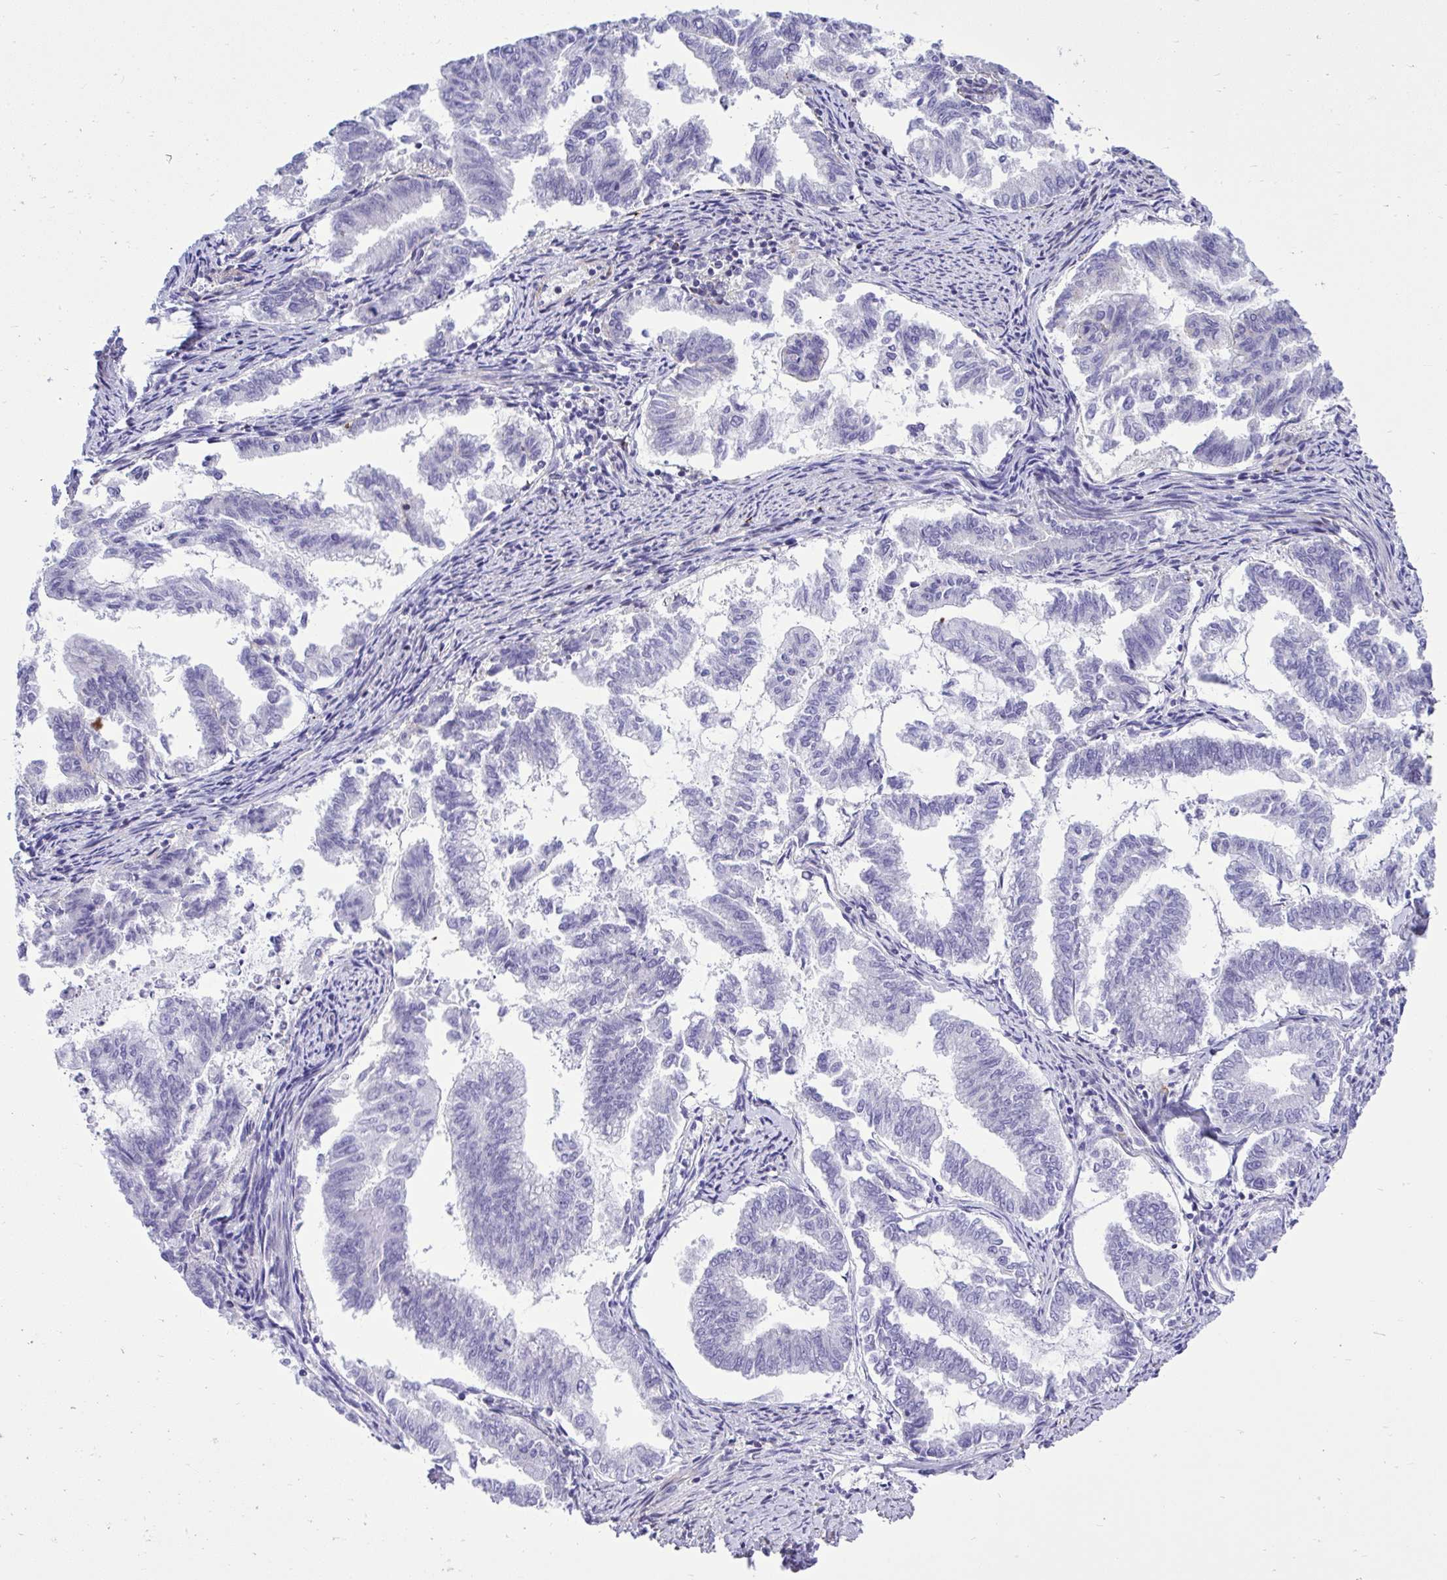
{"staining": {"intensity": "negative", "quantity": "none", "location": "none"}, "tissue": "endometrial cancer", "cell_type": "Tumor cells", "image_type": "cancer", "snomed": [{"axis": "morphology", "description": "Adenocarcinoma, NOS"}, {"axis": "topography", "description": "Endometrium"}], "caption": "Immunohistochemistry of adenocarcinoma (endometrial) exhibits no positivity in tumor cells.", "gene": "GRK4", "patient": {"sex": "female", "age": 79}}